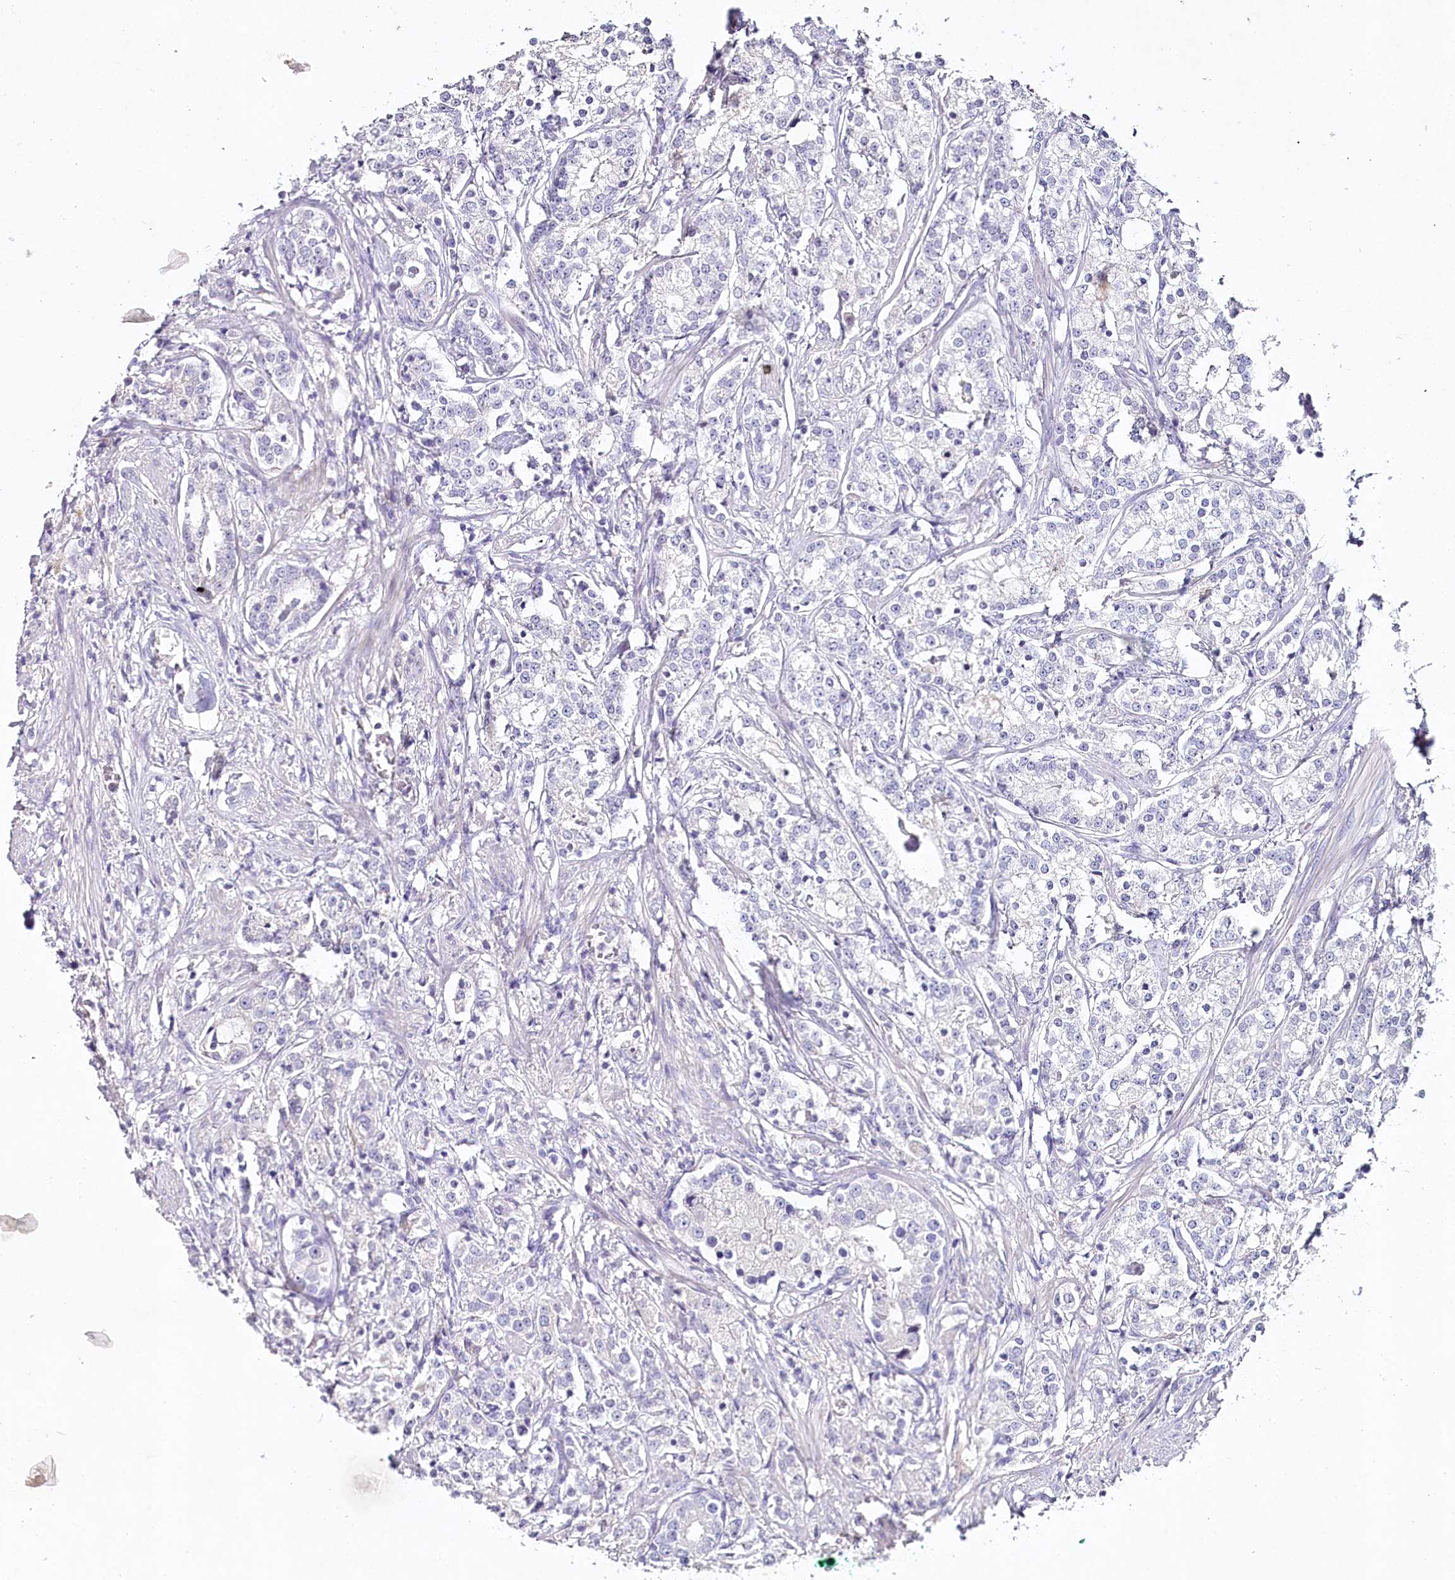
{"staining": {"intensity": "negative", "quantity": "none", "location": "none"}, "tissue": "prostate cancer", "cell_type": "Tumor cells", "image_type": "cancer", "snomed": [{"axis": "morphology", "description": "Adenocarcinoma, High grade"}, {"axis": "topography", "description": "Prostate"}], "caption": "DAB (3,3'-diaminobenzidine) immunohistochemical staining of high-grade adenocarcinoma (prostate) reveals no significant staining in tumor cells.", "gene": "HPD", "patient": {"sex": "male", "age": 69}}